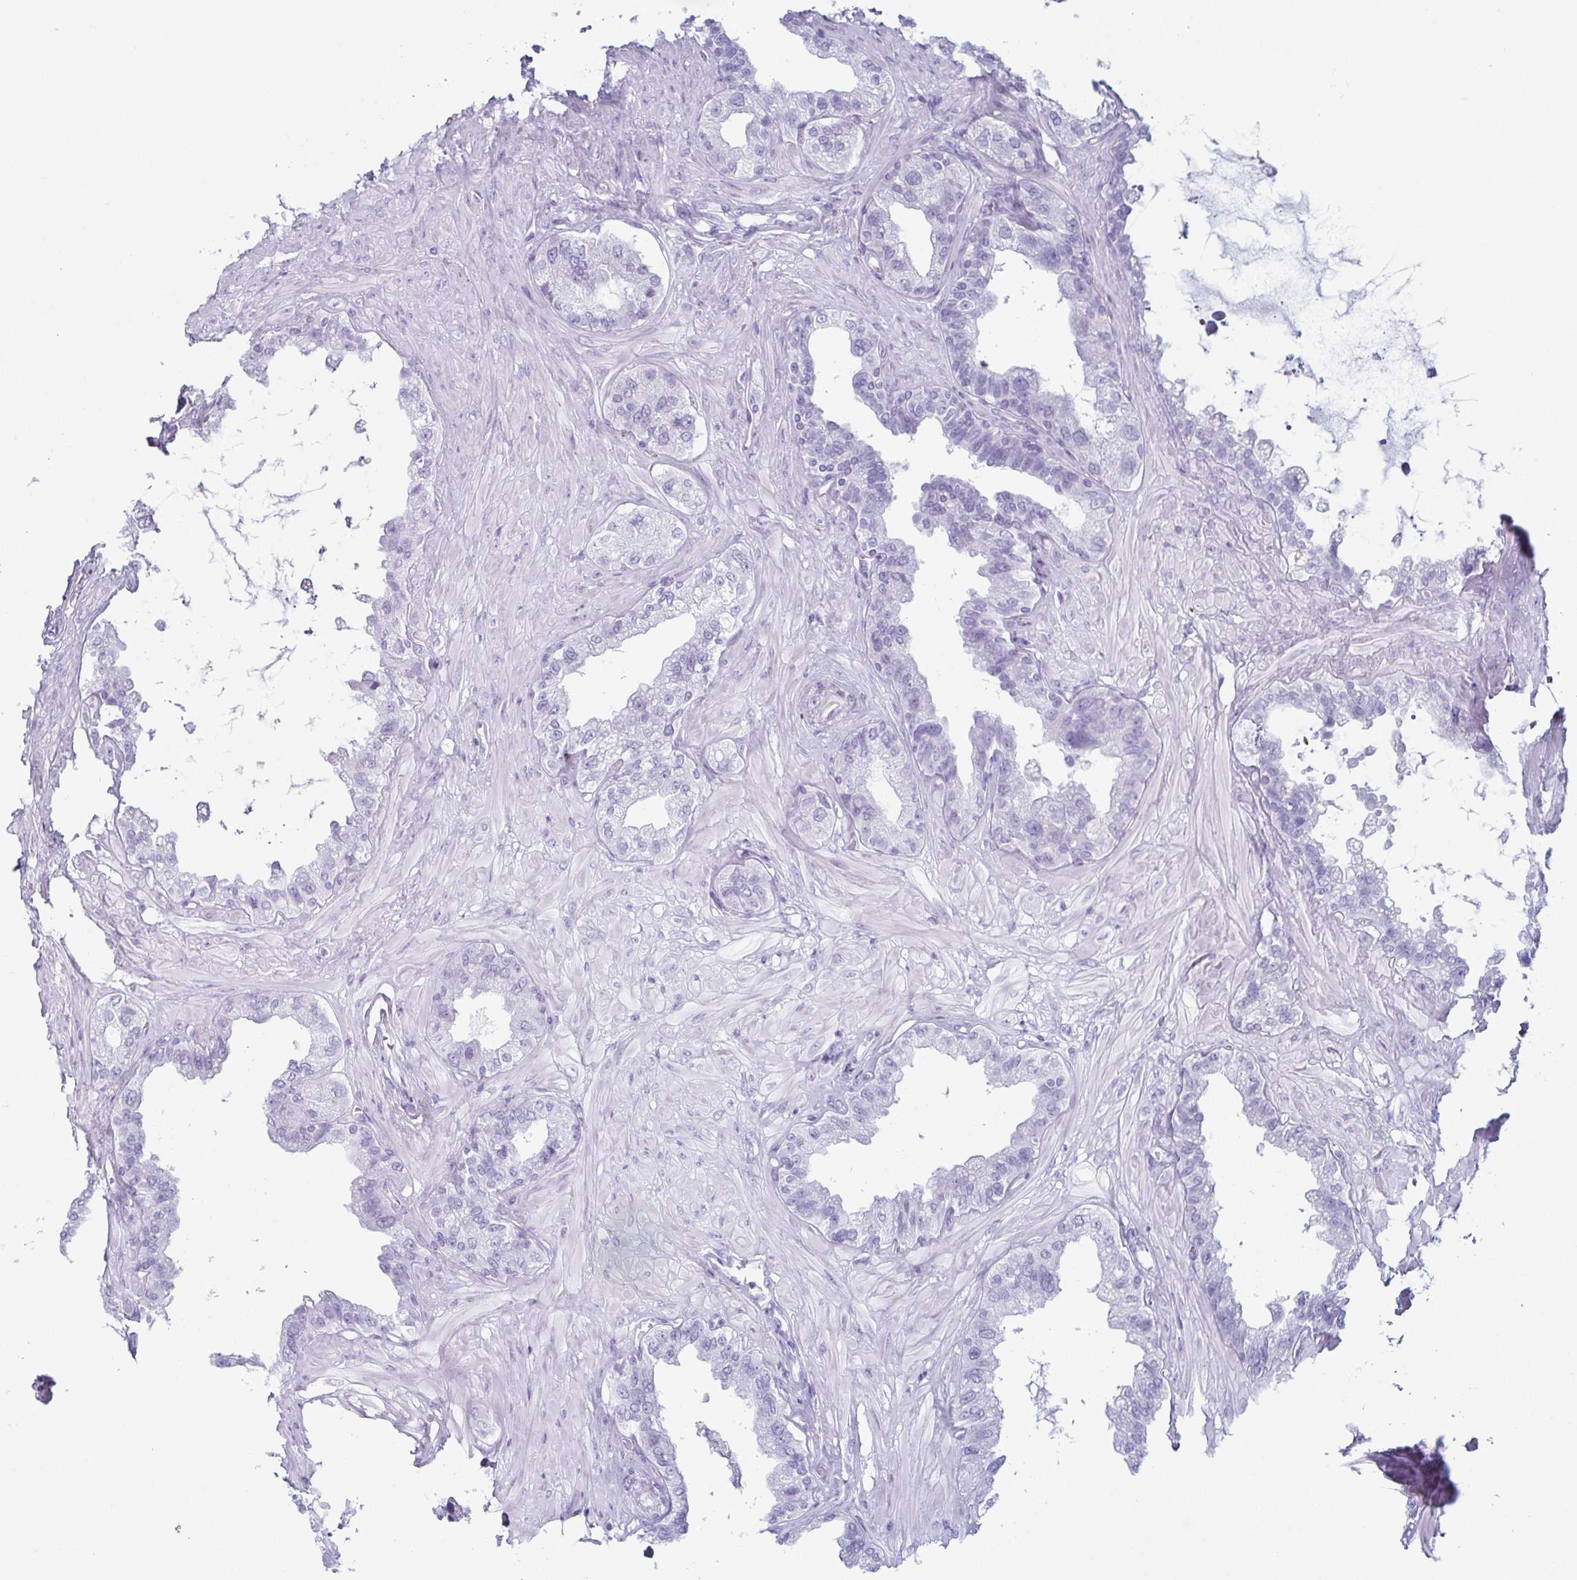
{"staining": {"intensity": "negative", "quantity": "none", "location": "none"}, "tissue": "seminal vesicle", "cell_type": "Glandular cells", "image_type": "normal", "snomed": [{"axis": "morphology", "description": "Normal tissue, NOS"}, {"axis": "topography", "description": "Seminal veicle"}, {"axis": "topography", "description": "Peripheral nerve tissue"}], "caption": "Immunohistochemistry (IHC) of benign seminal vesicle demonstrates no staining in glandular cells.", "gene": "ENKUR", "patient": {"sex": "male", "age": 76}}